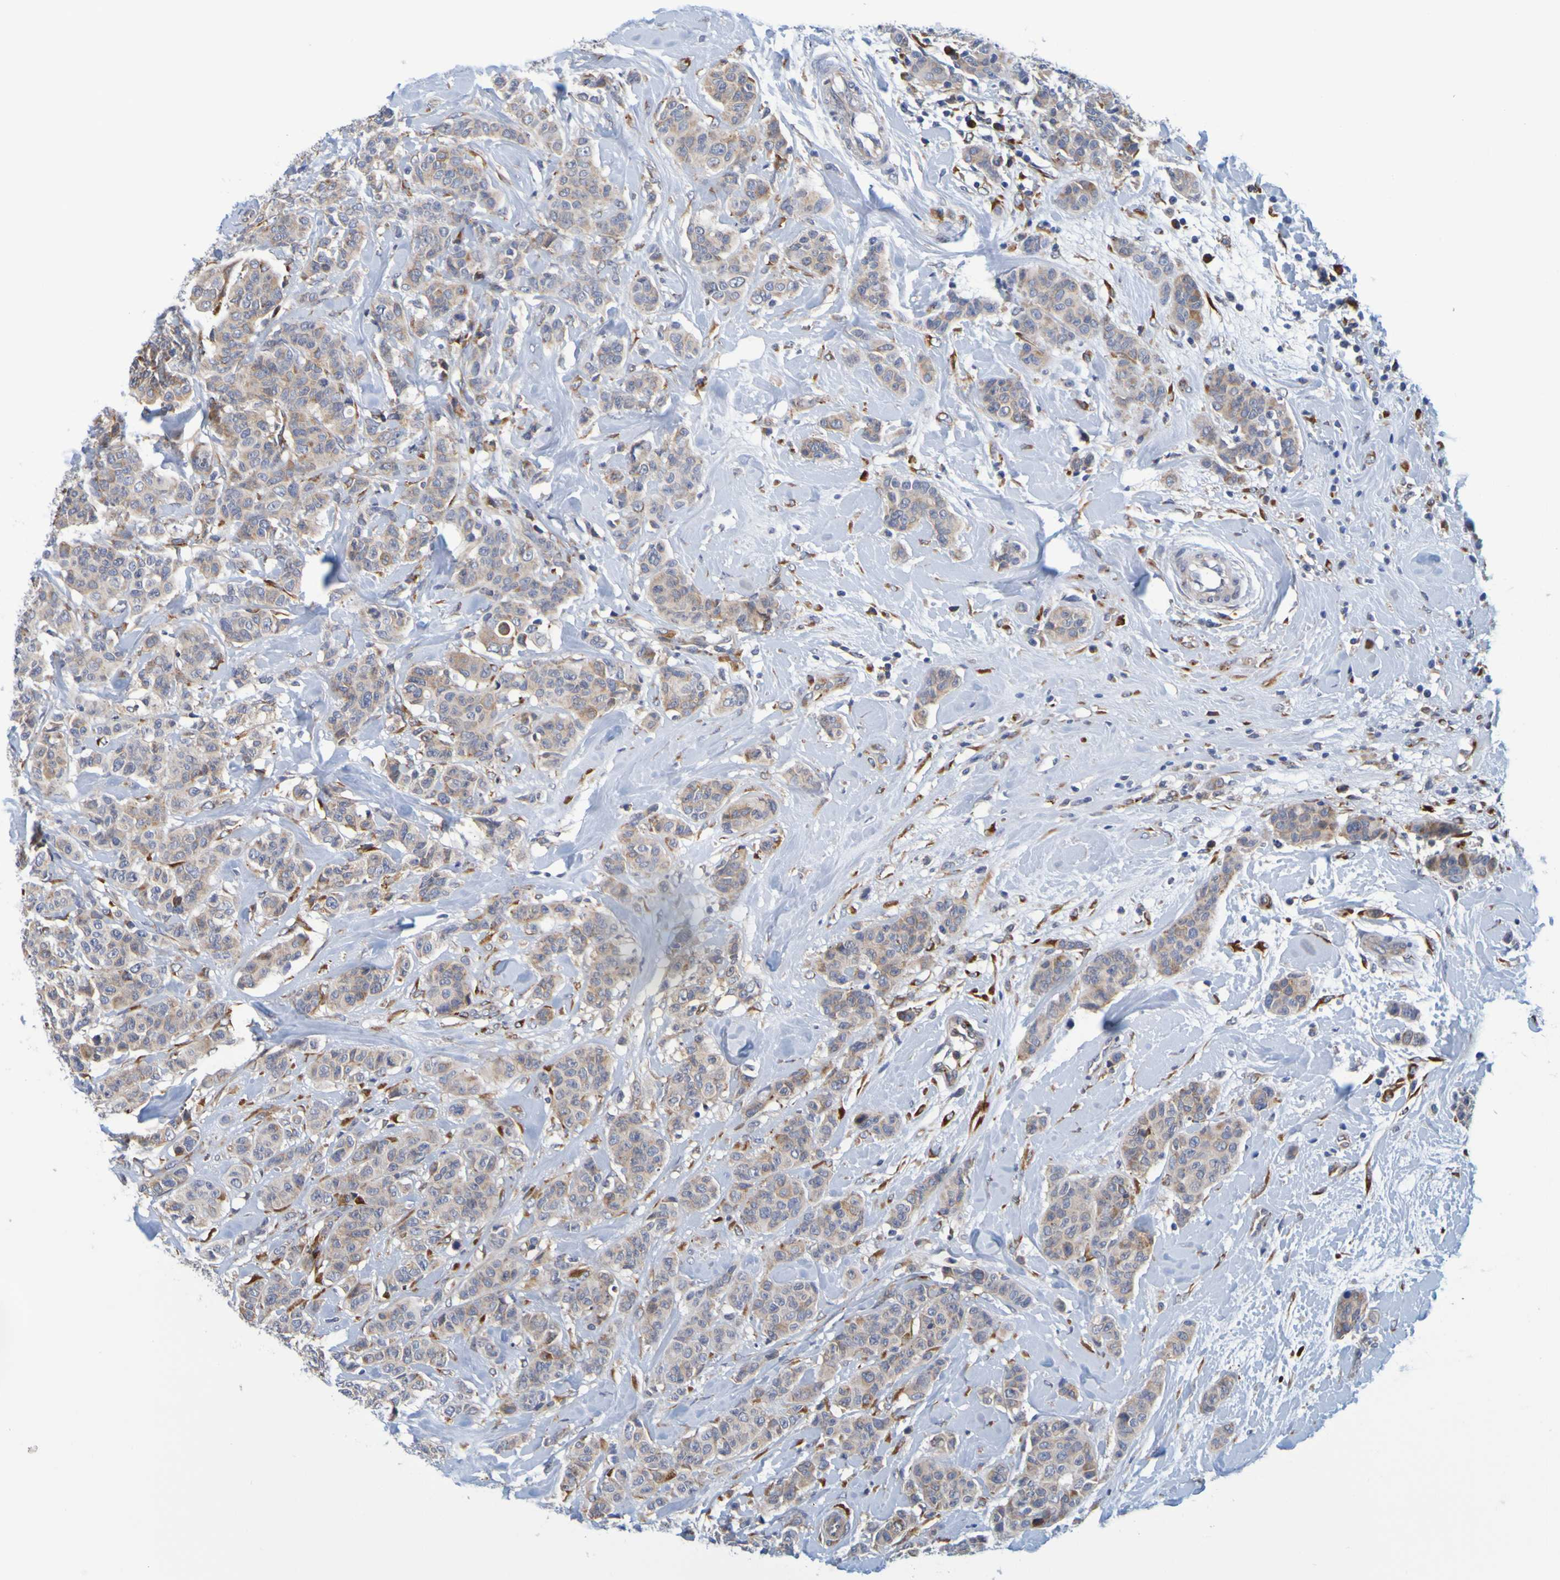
{"staining": {"intensity": "moderate", "quantity": ">75%", "location": "cytoplasmic/membranous"}, "tissue": "breast cancer", "cell_type": "Tumor cells", "image_type": "cancer", "snomed": [{"axis": "morphology", "description": "Normal tissue, NOS"}, {"axis": "morphology", "description": "Duct carcinoma"}, {"axis": "topography", "description": "Breast"}], "caption": "This histopathology image exhibits immunohistochemistry (IHC) staining of breast invasive ductal carcinoma, with medium moderate cytoplasmic/membranous staining in about >75% of tumor cells.", "gene": "SIL1", "patient": {"sex": "female", "age": 40}}